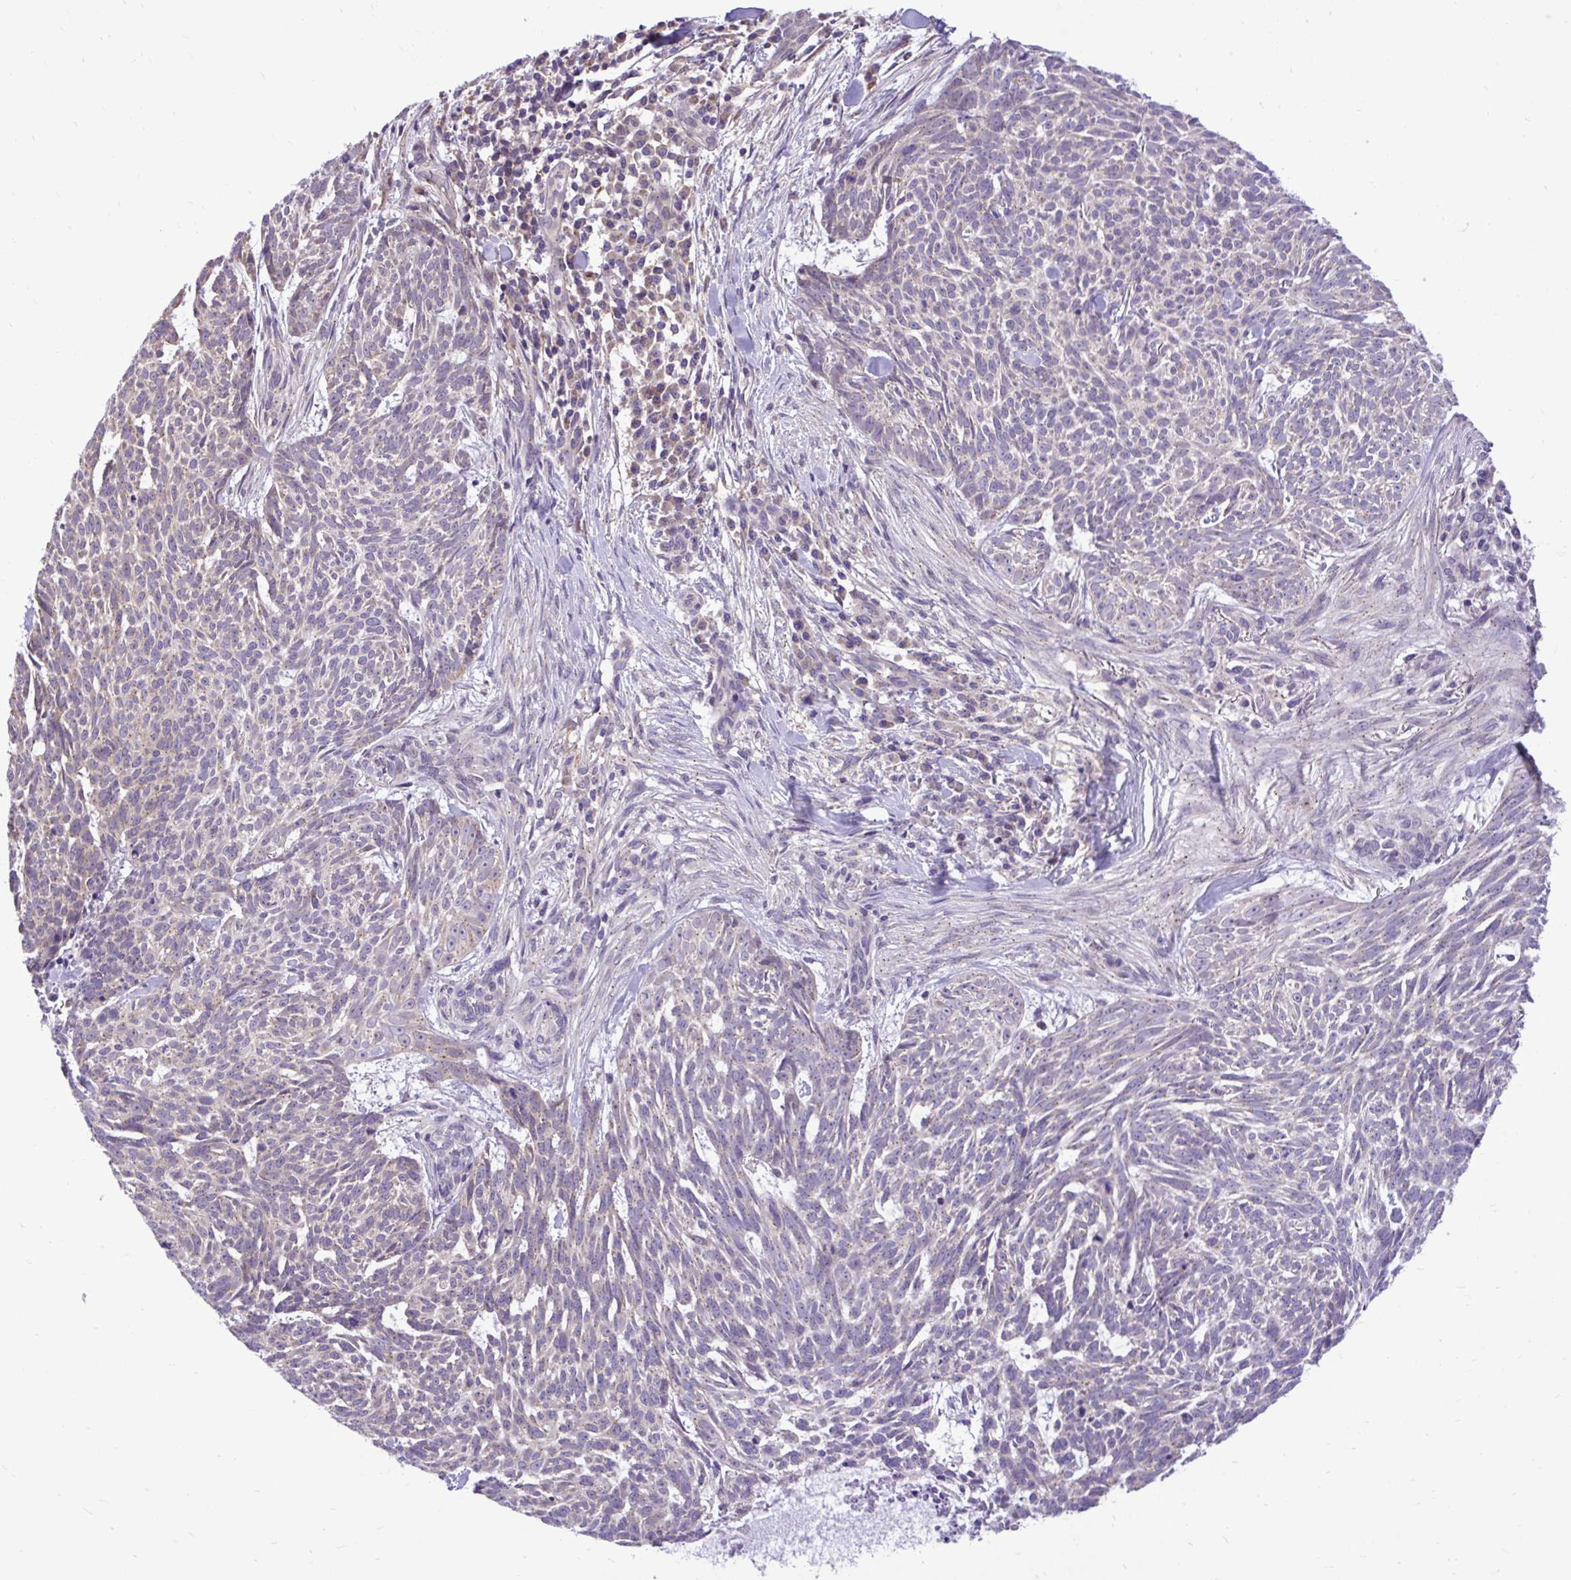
{"staining": {"intensity": "negative", "quantity": "none", "location": "none"}, "tissue": "skin cancer", "cell_type": "Tumor cells", "image_type": "cancer", "snomed": [{"axis": "morphology", "description": "Basal cell carcinoma"}, {"axis": "topography", "description": "Skin"}], "caption": "High magnification brightfield microscopy of skin cancer stained with DAB (brown) and counterstained with hematoxylin (blue): tumor cells show no significant expression.", "gene": "CEACAM18", "patient": {"sex": "female", "age": 93}}